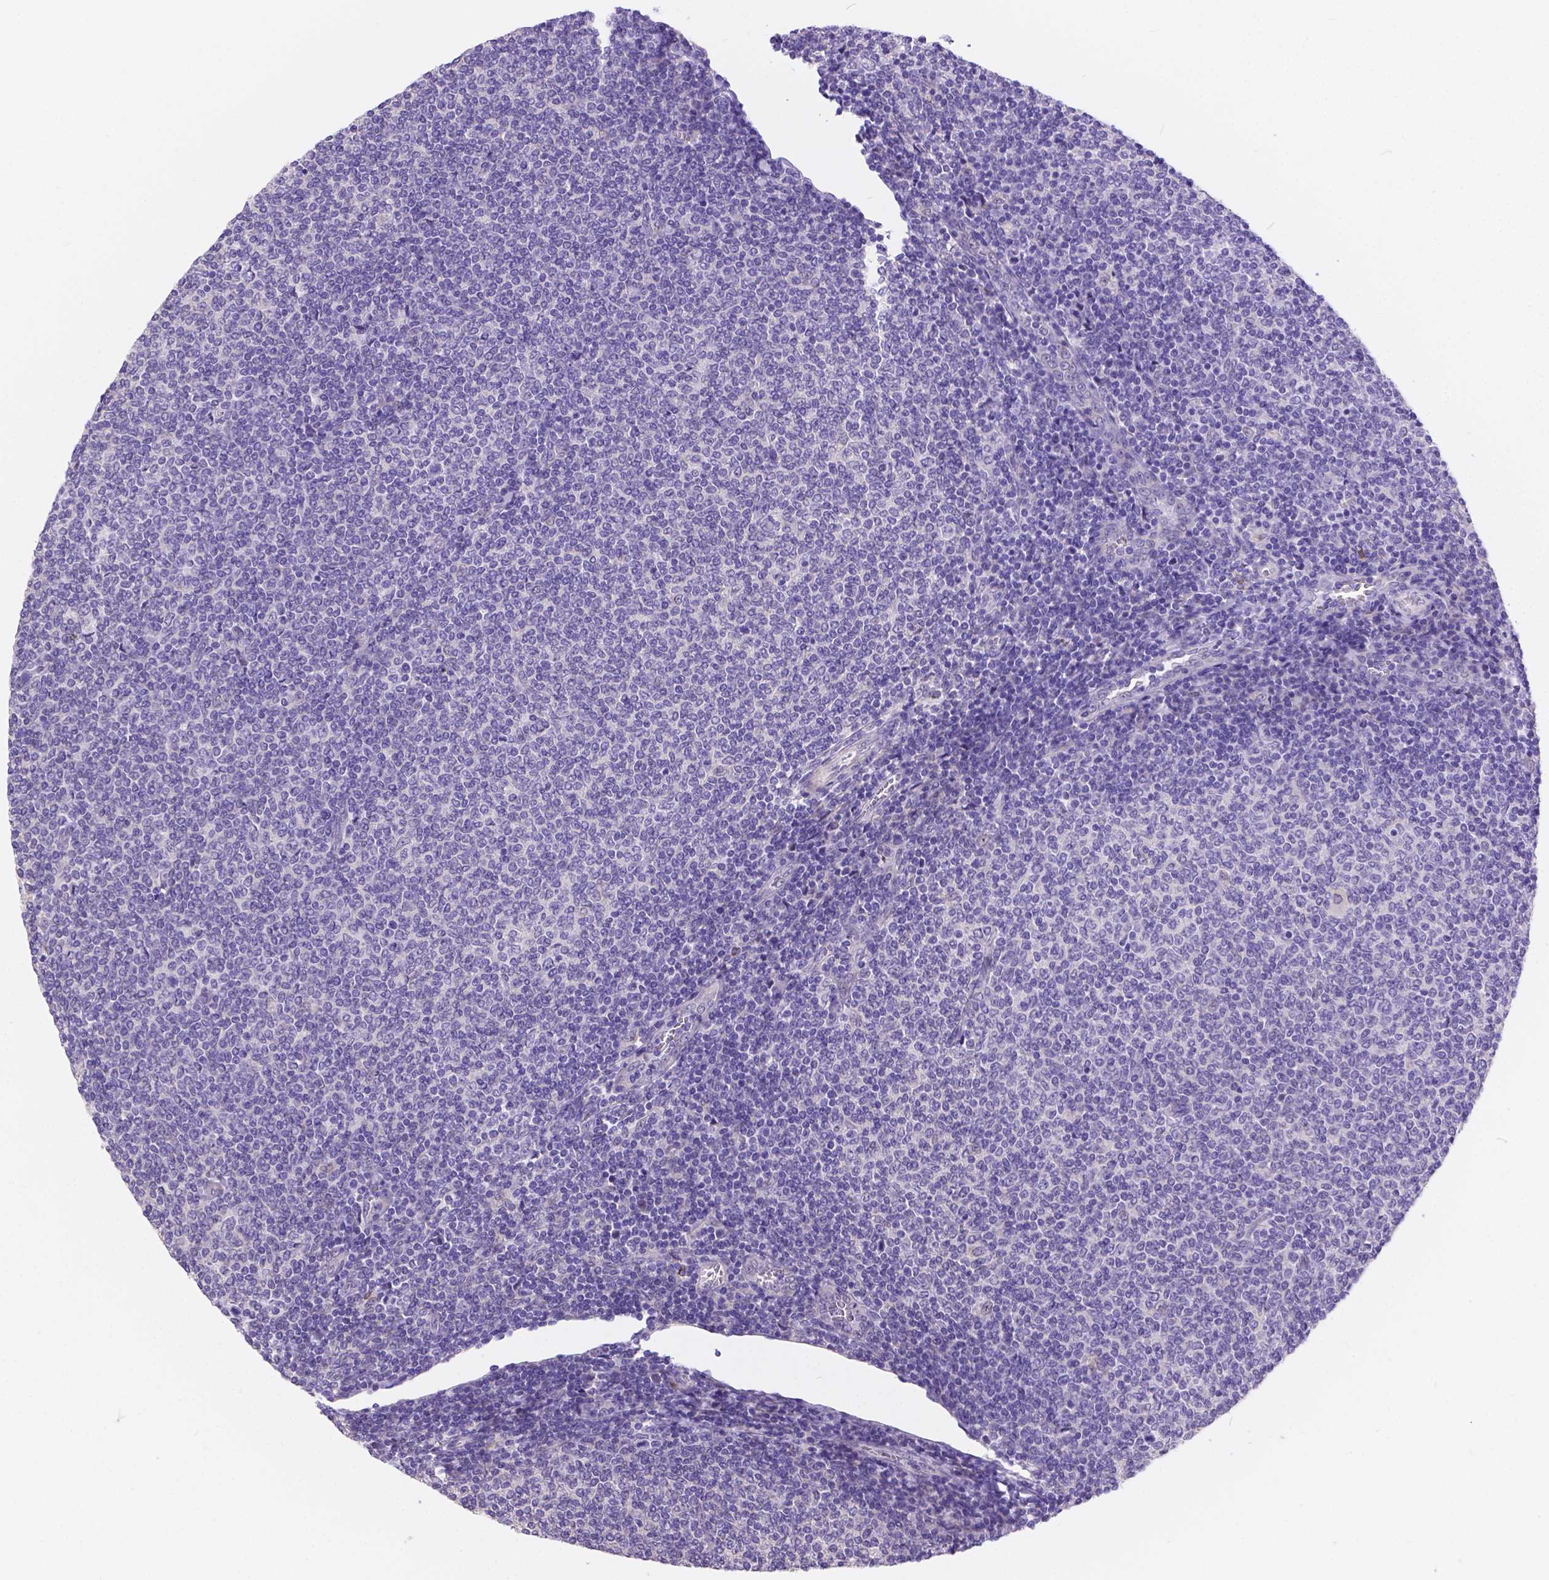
{"staining": {"intensity": "negative", "quantity": "none", "location": "none"}, "tissue": "lymphoma", "cell_type": "Tumor cells", "image_type": "cancer", "snomed": [{"axis": "morphology", "description": "Malignant lymphoma, non-Hodgkin's type, Low grade"}, {"axis": "topography", "description": "Lymph node"}], "caption": "High magnification brightfield microscopy of low-grade malignant lymphoma, non-Hodgkin's type stained with DAB (3,3'-diaminobenzidine) (brown) and counterstained with hematoxylin (blue): tumor cells show no significant staining.", "gene": "DLEC1", "patient": {"sex": "male", "age": 52}}